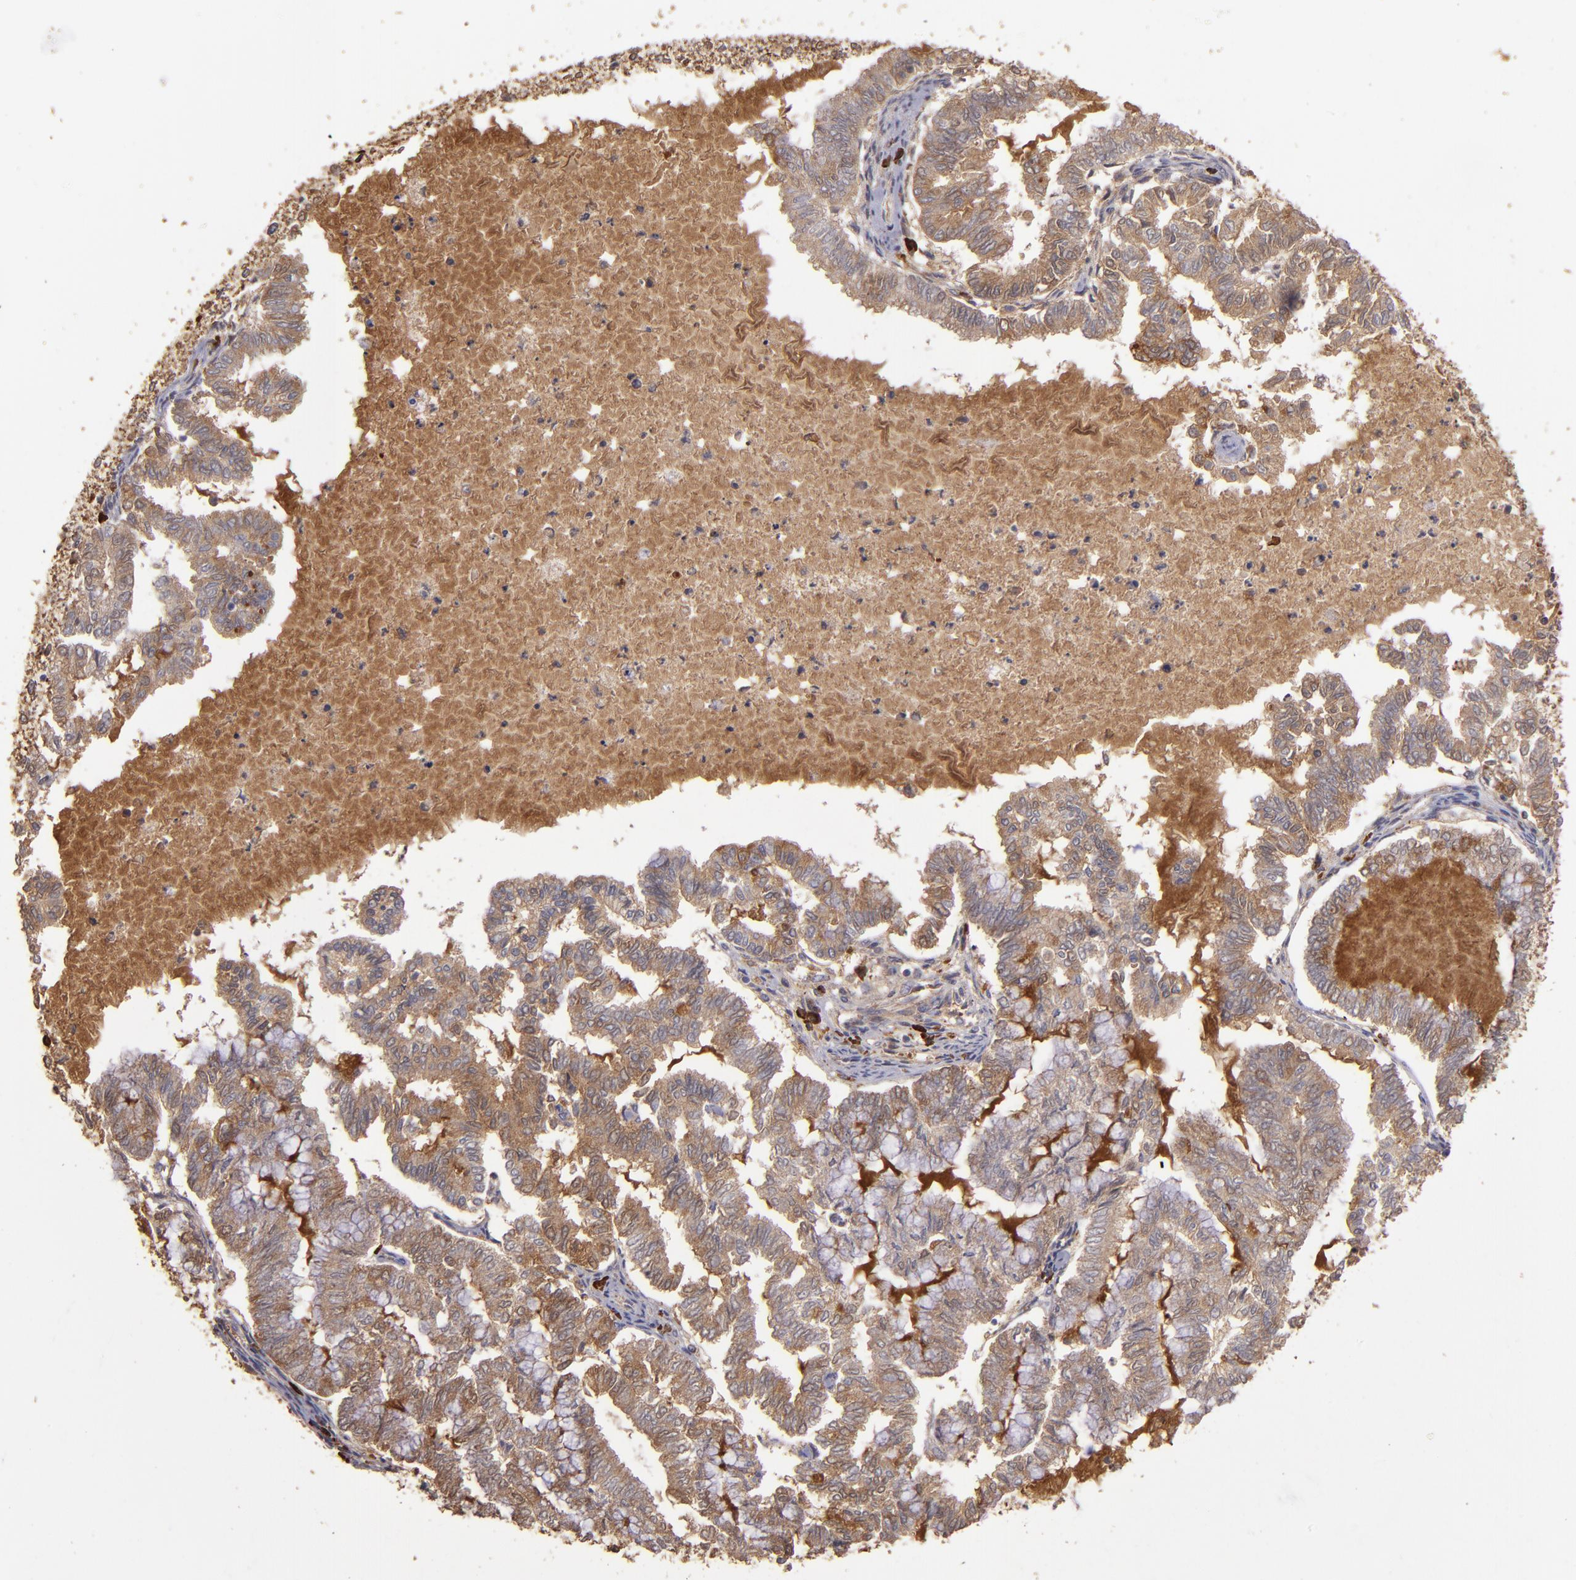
{"staining": {"intensity": "moderate", "quantity": ">75%", "location": "cytoplasmic/membranous"}, "tissue": "endometrial cancer", "cell_type": "Tumor cells", "image_type": "cancer", "snomed": [{"axis": "morphology", "description": "Adenocarcinoma, NOS"}, {"axis": "topography", "description": "Endometrium"}], "caption": "This is an image of immunohistochemistry staining of endometrial cancer (adenocarcinoma), which shows moderate positivity in the cytoplasmic/membranous of tumor cells.", "gene": "SRRD", "patient": {"sex": "female", "age": 79}}